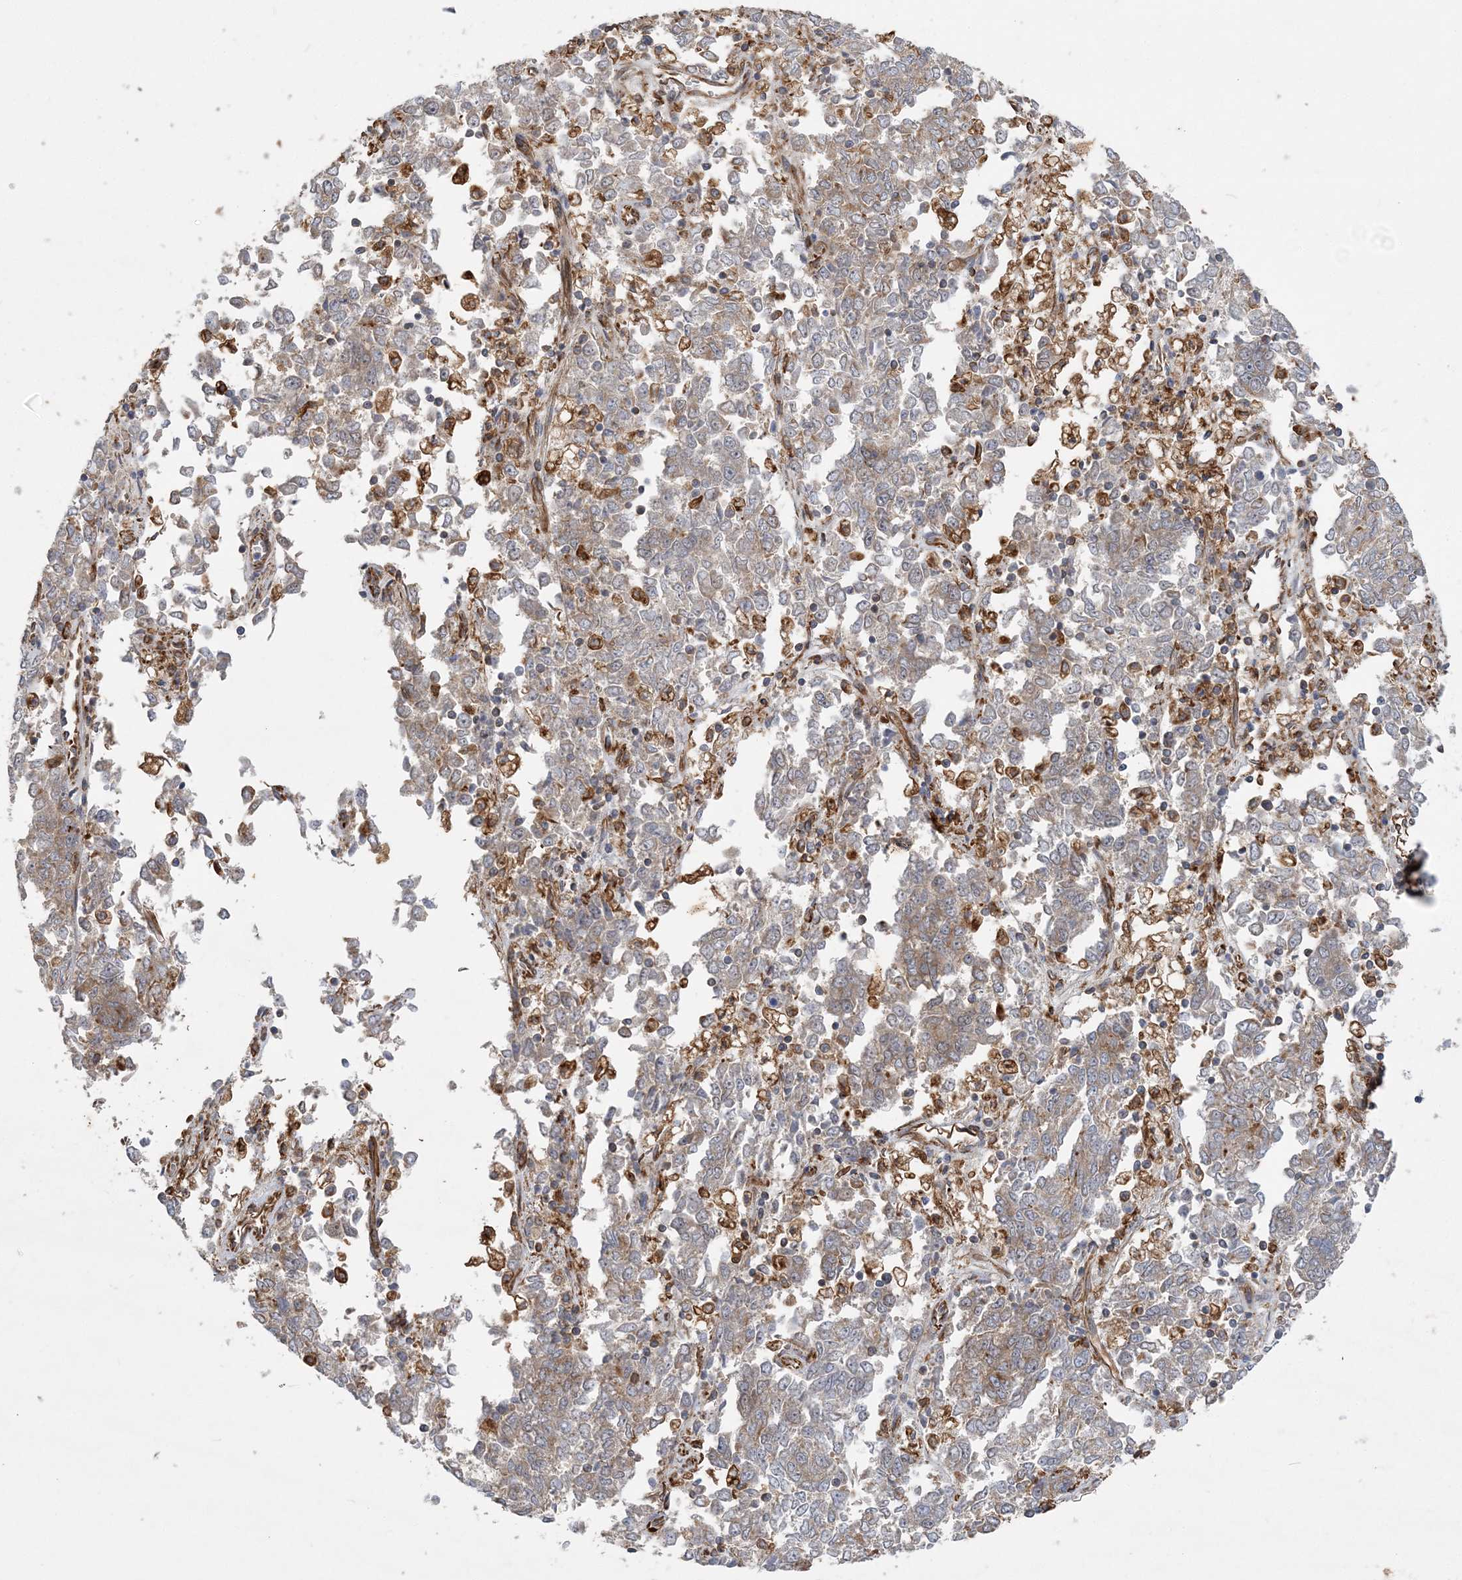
{"staining": {"intensity": "moderate", "quantity": "25%-75%", "location": "cytoplasmic/membranous"}, "tissue": "endometrial cancer", "cell_type": "Tumor cells", "image_type": "cancer", "snomed": [{"axis": "morphology", "description": "Adenocarcinoma, NOS"}, {"axis": "topography", "description": "Endometrium"}], "caption": "Immunohistochemistry micrograph of endometrial cancer stained for a protein (brown), which displays medium levels of moderate cytoplasmic/membranous positivity in about 25%-75% of tumor cells.", "gene": "FAM114A2", "patient": {"sex": "female", "age": 80}}